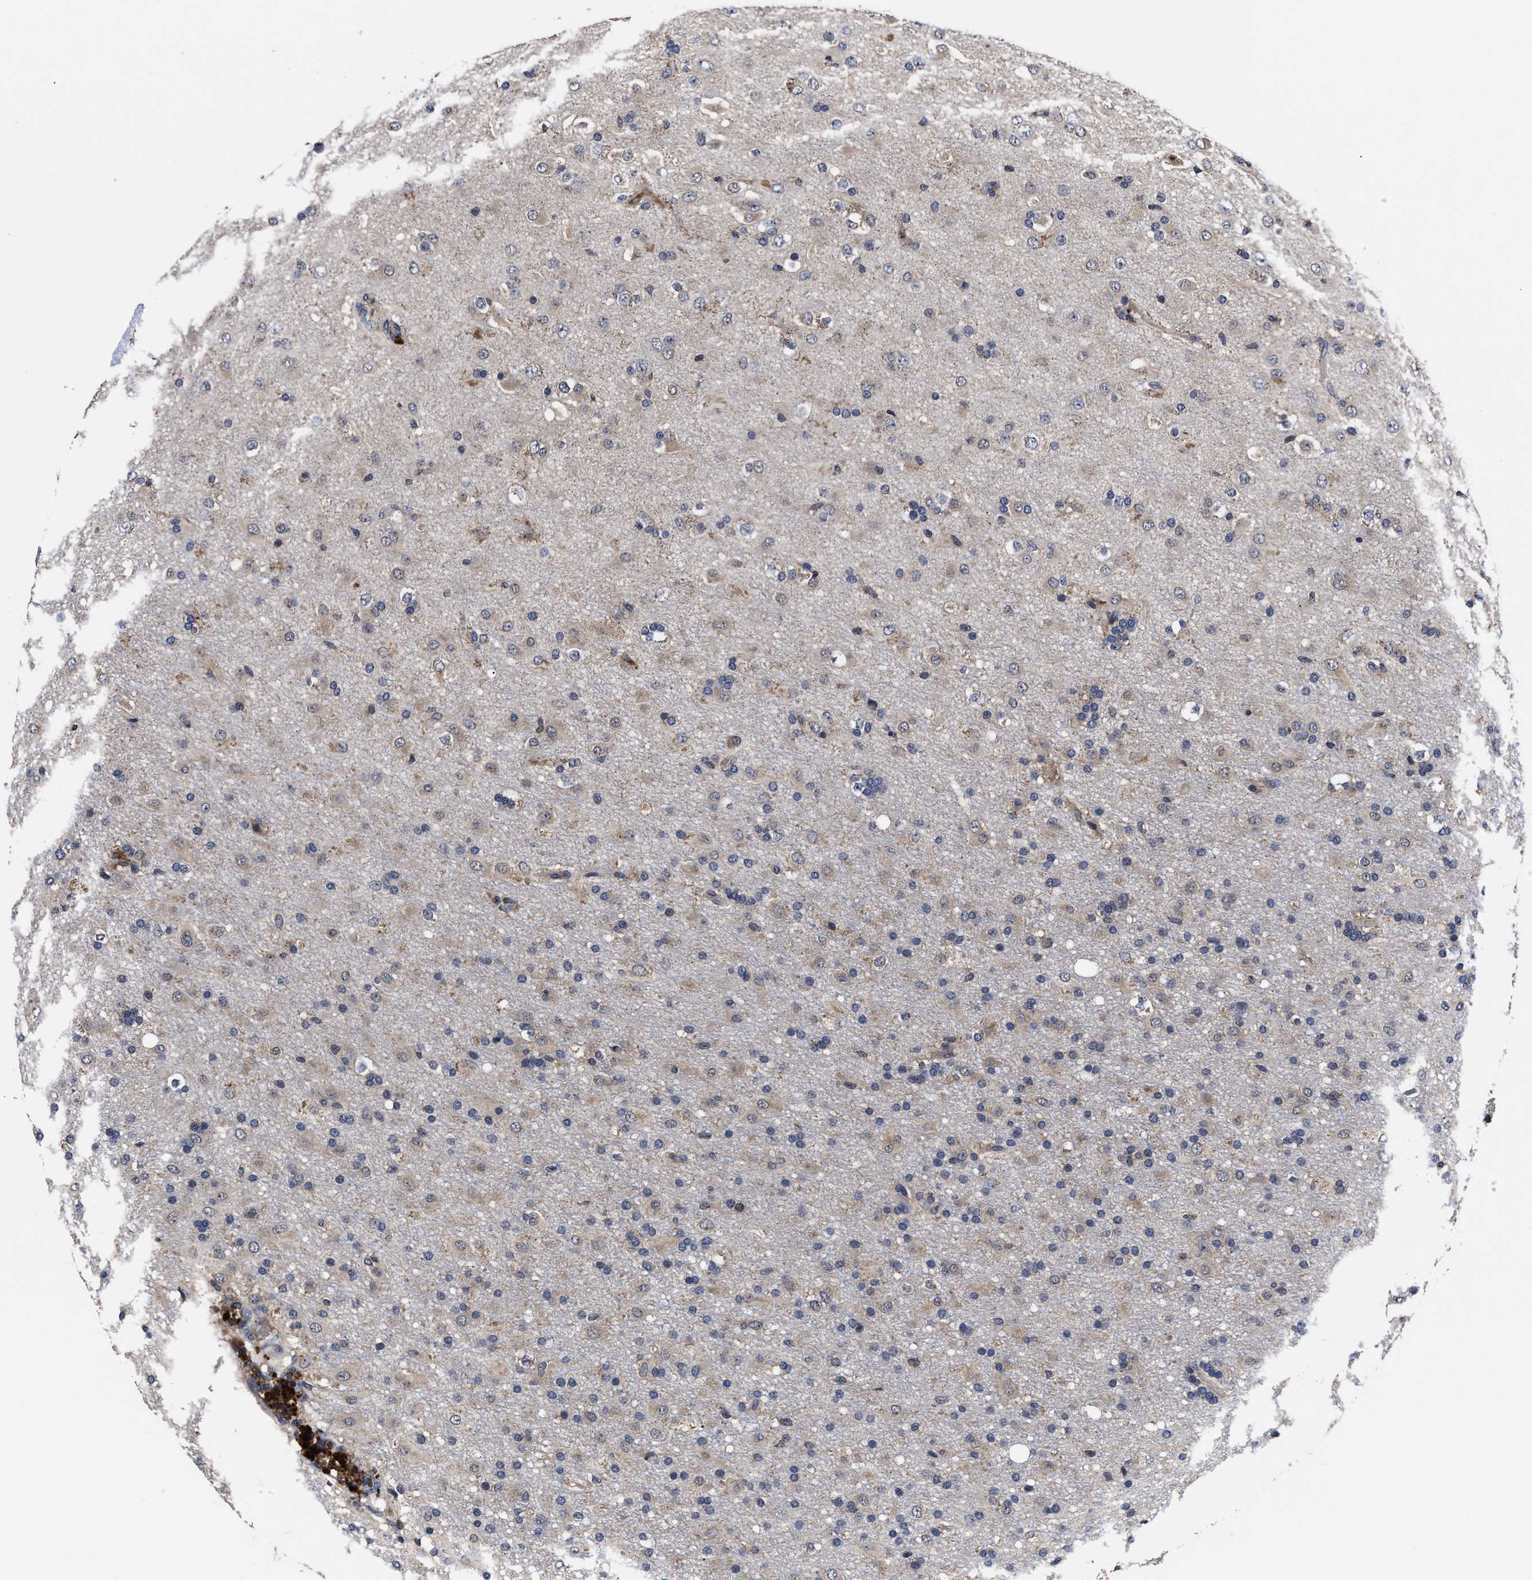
{"staining": {"intensity": "weak", "quantity": "25%-75%", "location": "cytoplasmic/membranous"}, "tissue": "glioma", "cell_type": "Tumor cells", "image_type": "cancer", "snomed": [{"axis": "morphology", "description": "Glioma, malignant, Low grade"}, {"axis": "topography", "description": "Brain"}], "caption": "Protein staining by immunohistochemistry reveals weak cytoplasmic/membranous expression in about 25%-75% of tumor cells in glioma.", "gene": "SOCS5", "patient": {"sex": "male", "age": 65}}